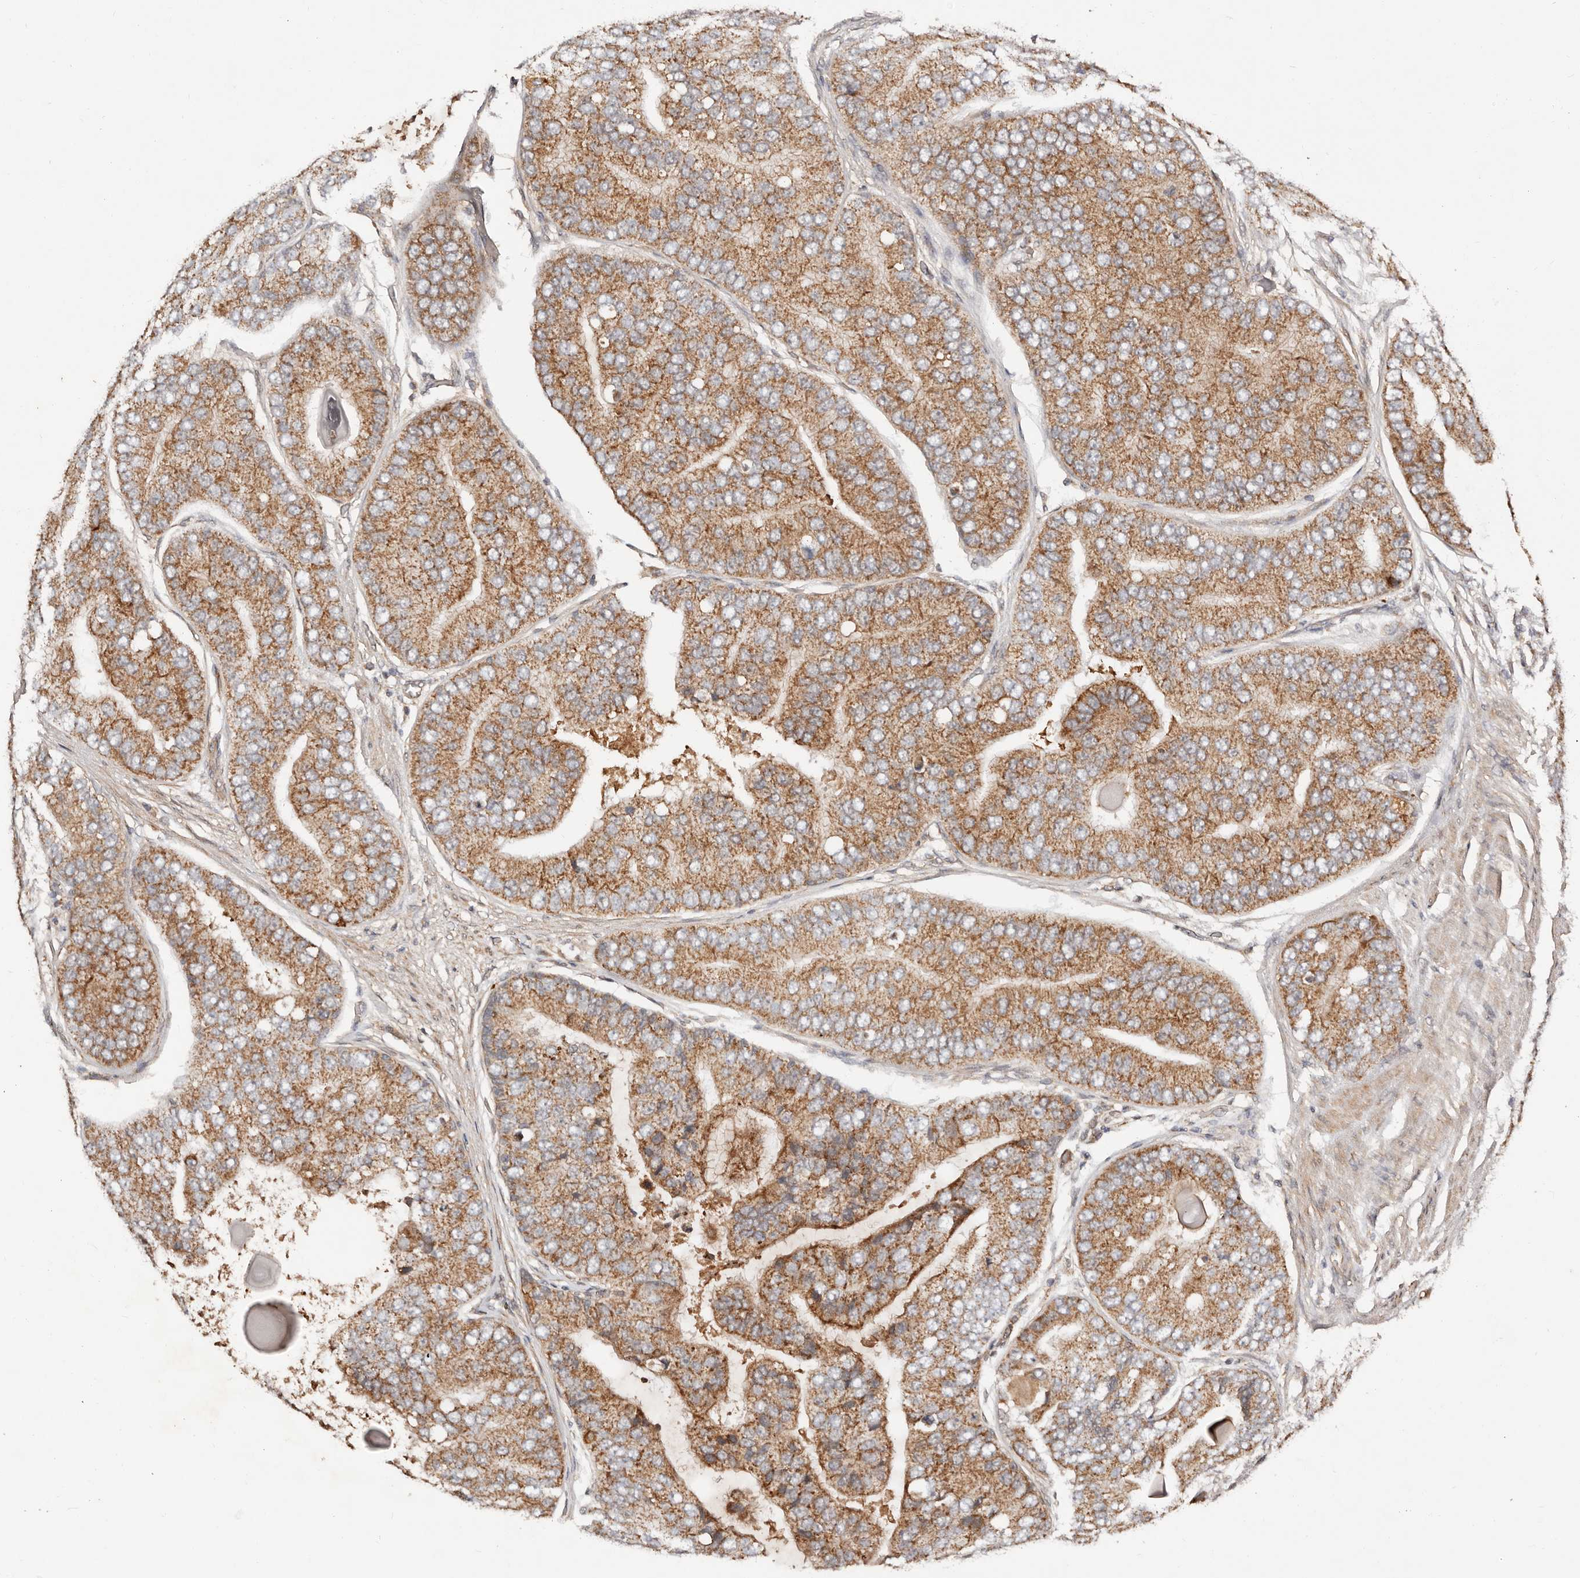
{"staining": {"intensity": "moderate", "quantity": ">75%", "location": "cytoplasmic/membranous"}, "tissue": "prostate cancer", "cell_type": "Tumor cells", "image_type": "cancer", "snomed": [{"axis": "morphology", "description": "Adenocarcinoma, High grade"}, {"axis": "topography", "description": "Prostate"}], "caption": "High-grade adenocarcinoma (prostate) tissue demonstrates moderate cytoplasmic/membranous positivity in about >75% of tumor cells The protein of interest is shown in brown color, while the nuclei are stained blue.", "gene": "DENND11", "patient": {"sex": "male", "age": 70}}